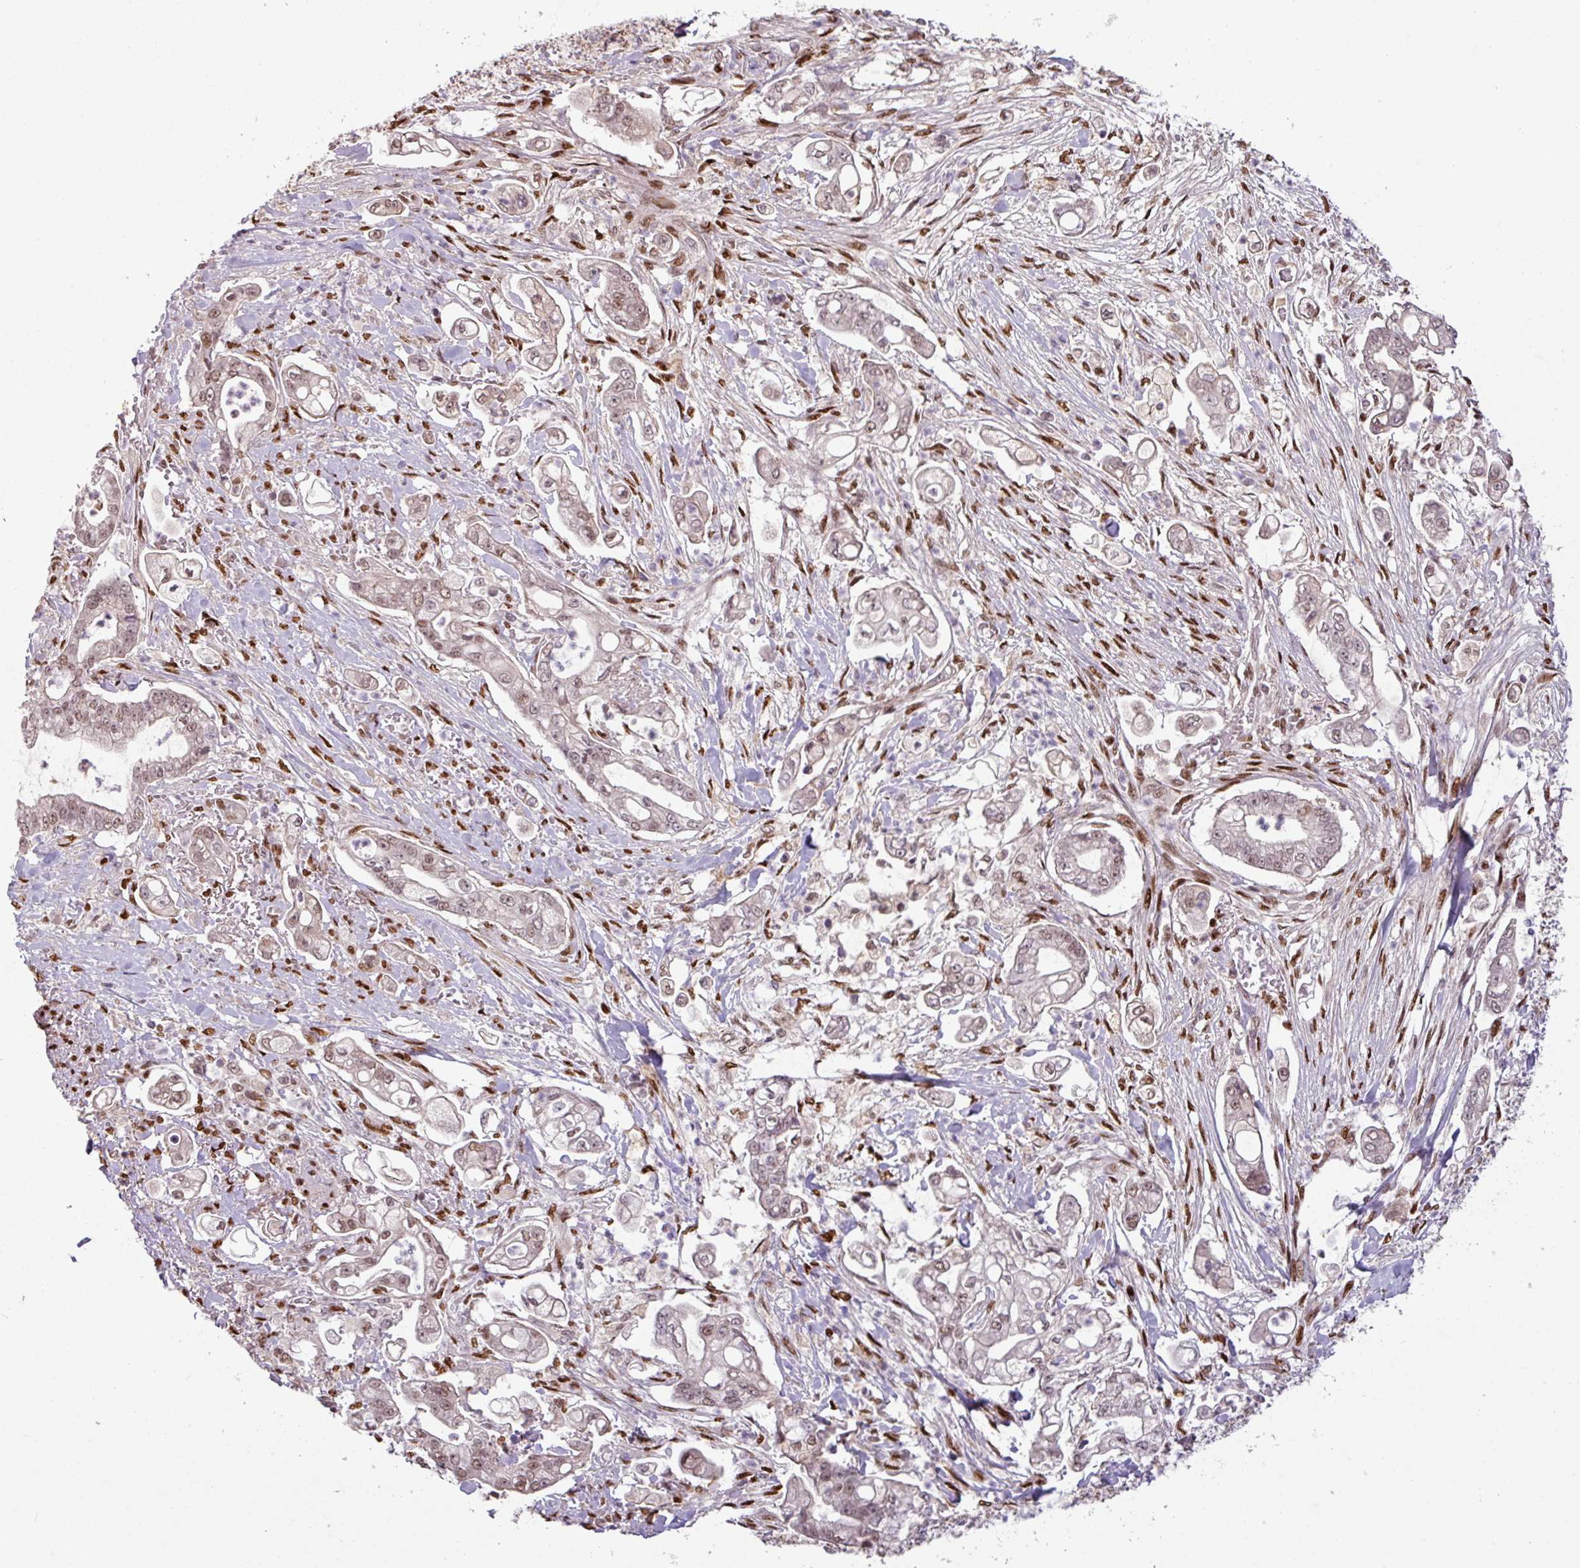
{"staining": {"intensity": "weak", "quantity": ">75%", "location": "nuclear"}, "tissue": "pancreatic cancer", "cell_type": "Tumor cells", "image_type": "cancer", "snomed": [{"axis": "morphology", "description": "Adenocarcinoma, NOS"}, {"axis": "topography", "description": "Pancreas"}], "caption": "Immunohistochemistry (DAB (3,3'-diaminobenzidine)) staining of pancreatic adenocarcinoma shows weak nuclear protein positivity in about >75% of tumor cells.", "gene": "IRF2BPL", "patient": {"sex": "female", "age": 69}}